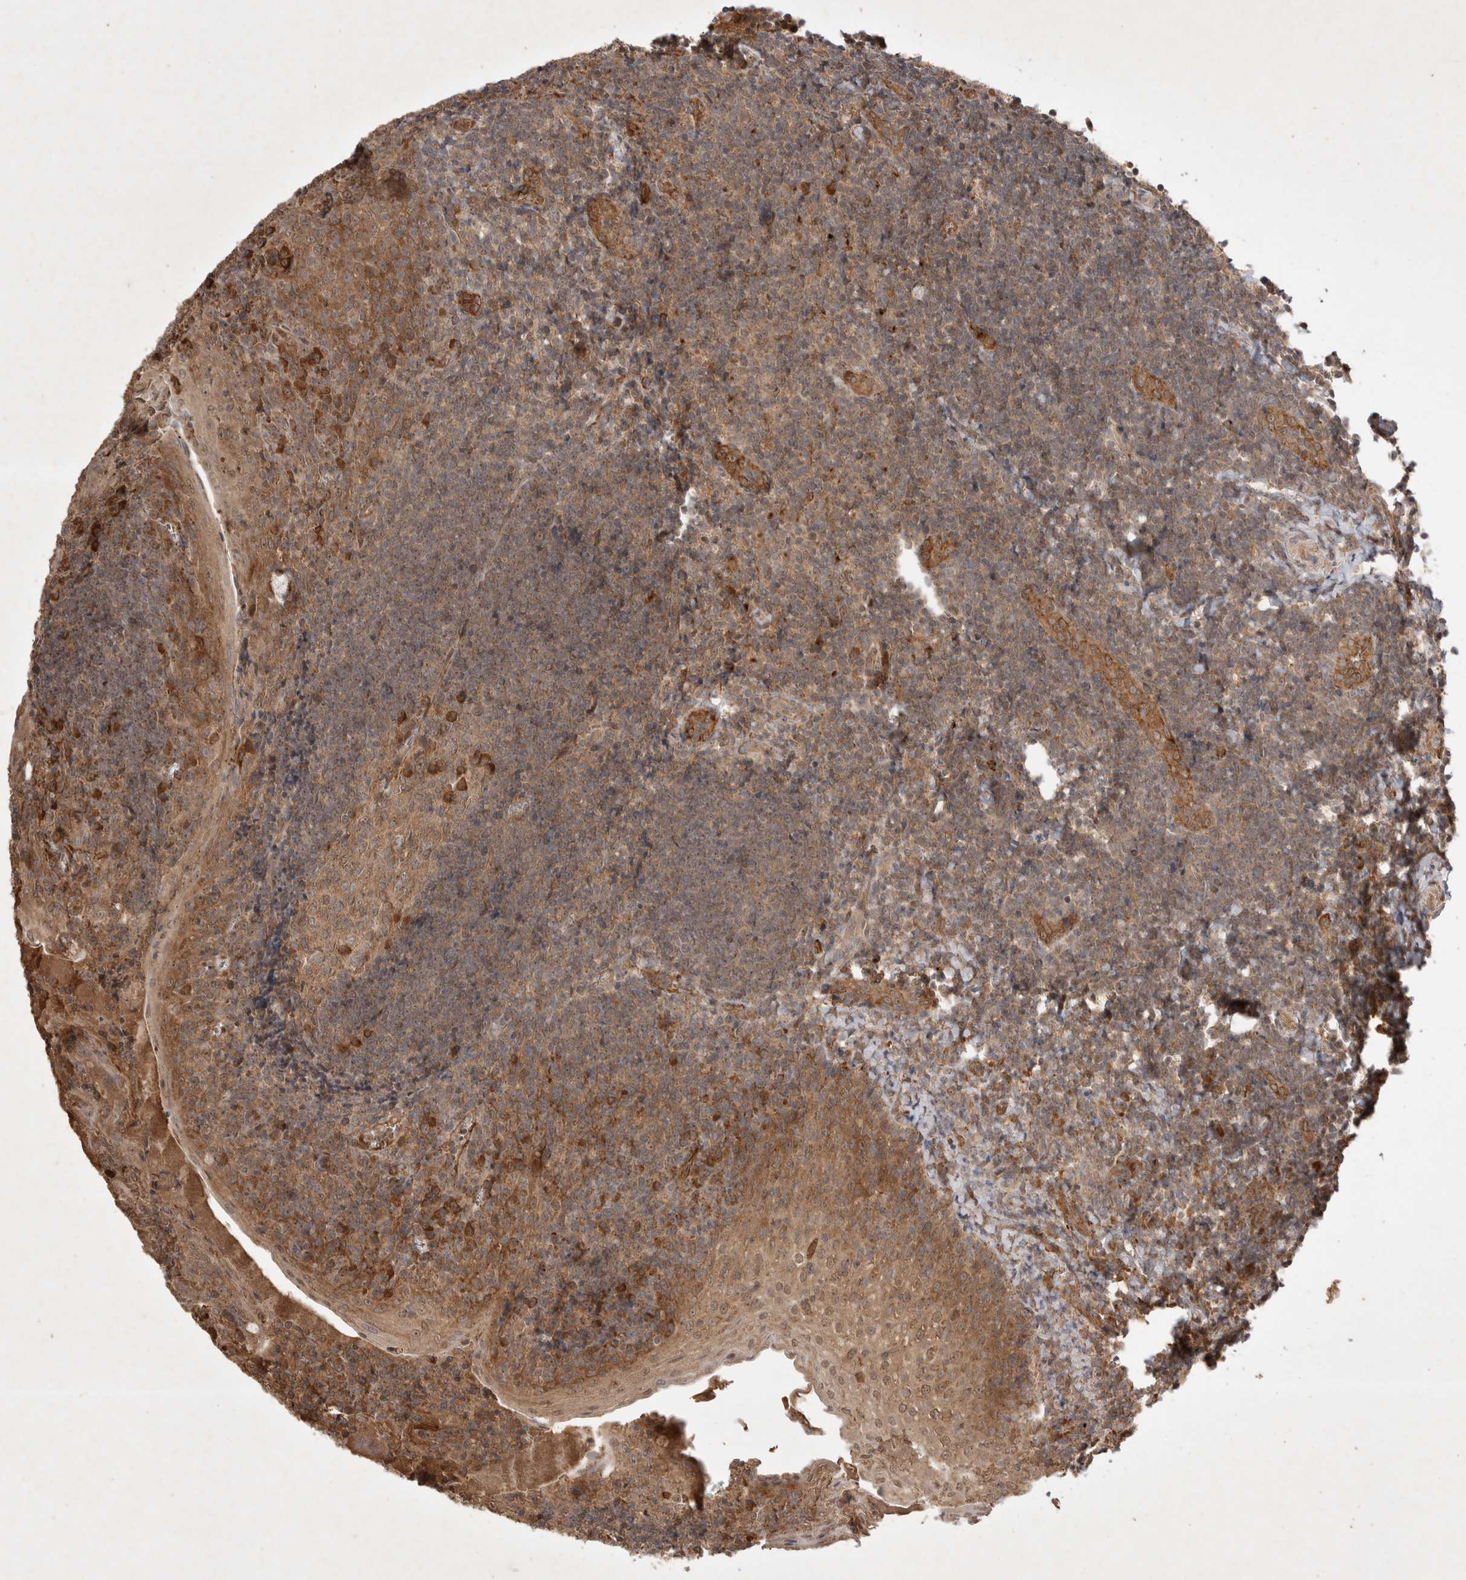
{"staining": {"intensity": "weak", "quantity": ">75%", "location": "cytoplasmic/membranous"}, "tissue": "tonsil", "cell_type": "Germinal center cells", "image_type": "normal", "snomed": [{"axis": "morphology", "description": "Normal tissue, NOS"}, {"axis": "topography", "description": "Tonsil"}], "caption": "Protein staining reveals weak cytoplasmic/membranous expression in approximately >75% of germinal center cells in benign tonsil.", "gene": "FAM221A", "patient": {"sex": "male", "age": 27}}